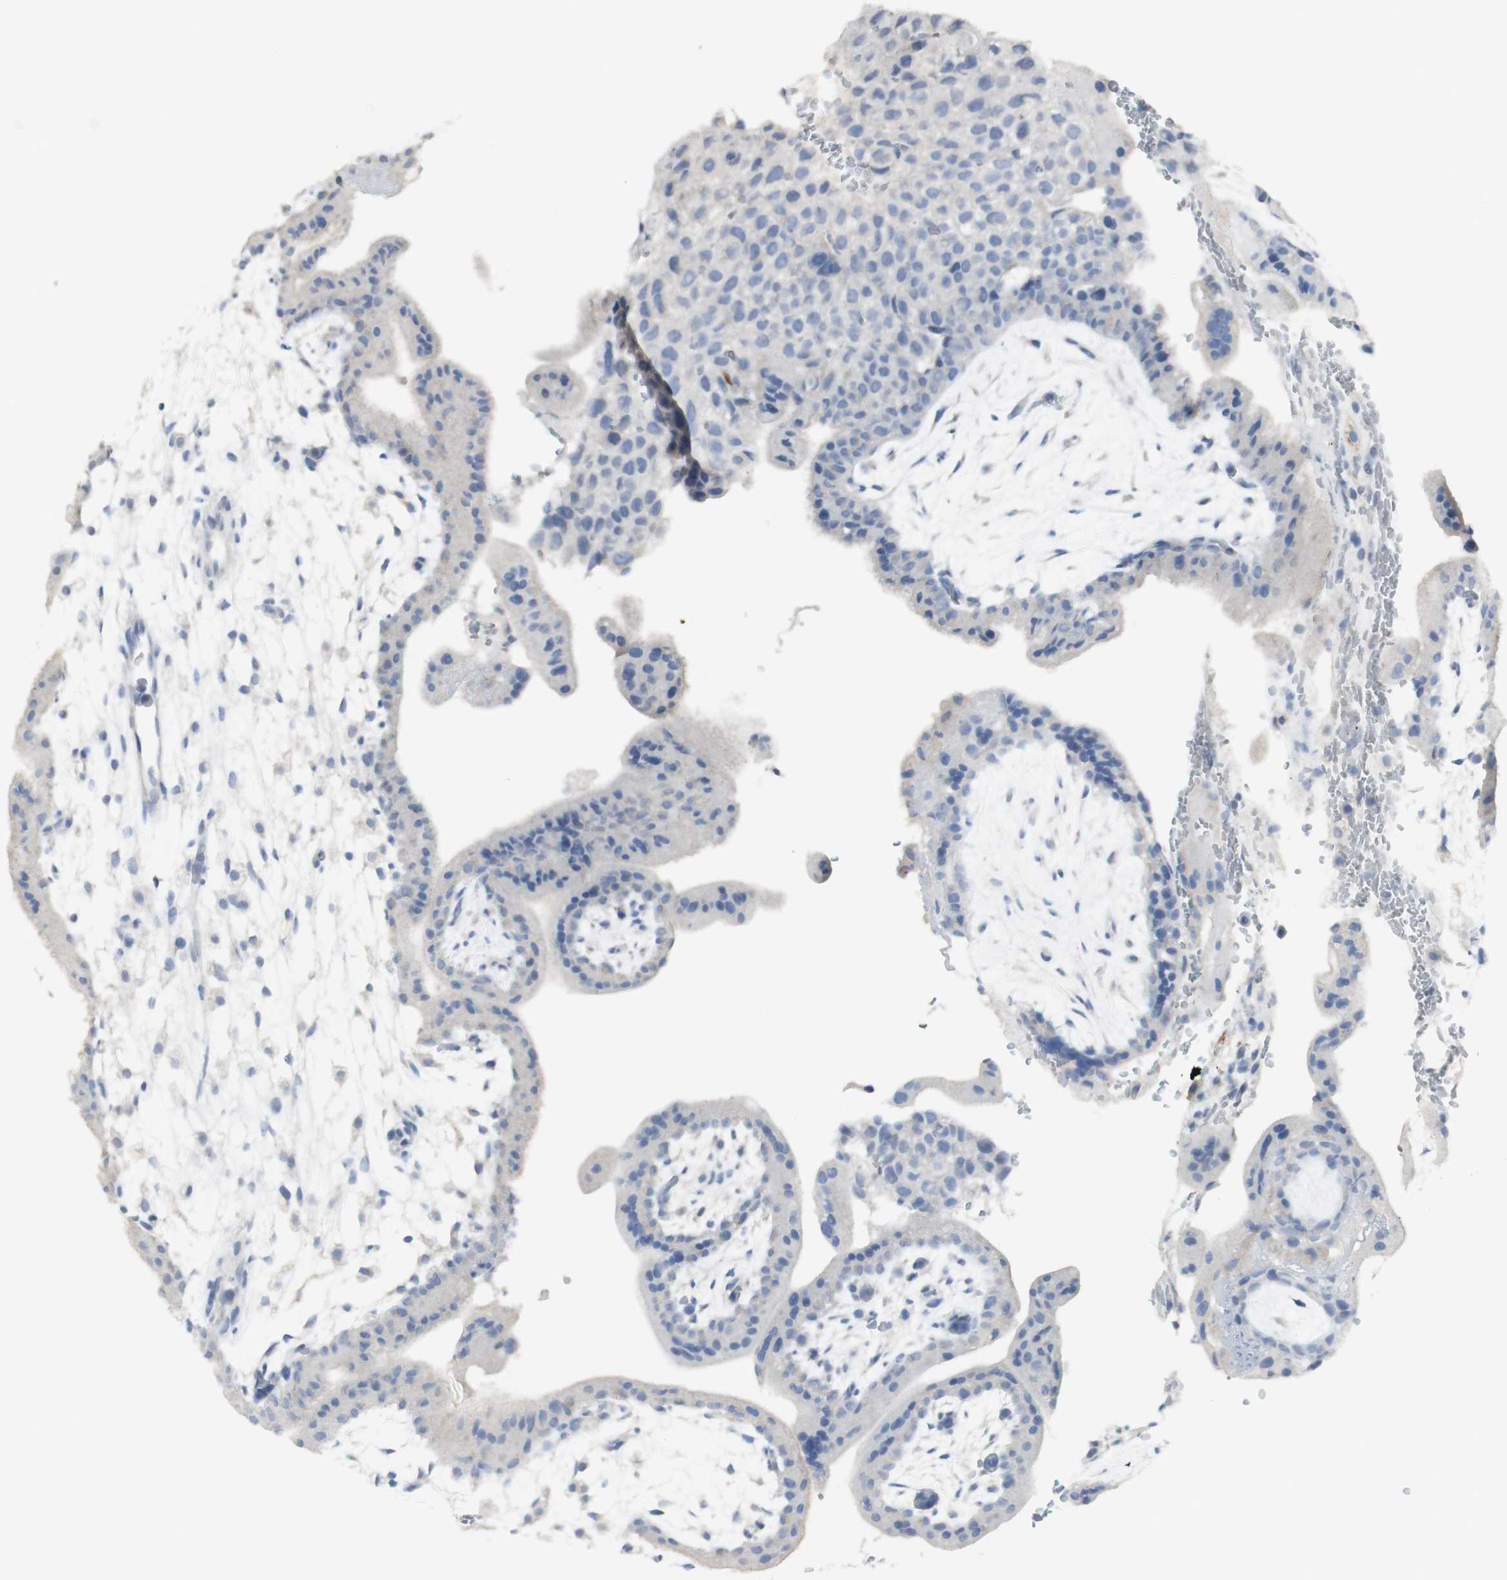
{"staining": {"intensity": "negative", "quantity": "none", "location": "none"}, "tissue": "placenta", "cell_type": "Decidual cells", "image_type": "normal", "snomed": [{"axis": "morphology", "description": "Normal tissue, NOS"}, {"axis": "topography", "description": "Placenta"}], "caption": "Placenta was stained to show a protein in brown. There is no significant staining in decidual cells. Brightfield microscopy of immunohistochemistry (IHC) stained with DAB (brown) and hematoxylin (blue), captured at high magnification.", "gene": "CD207", "patient": {"sex": "female", "age": 35}}